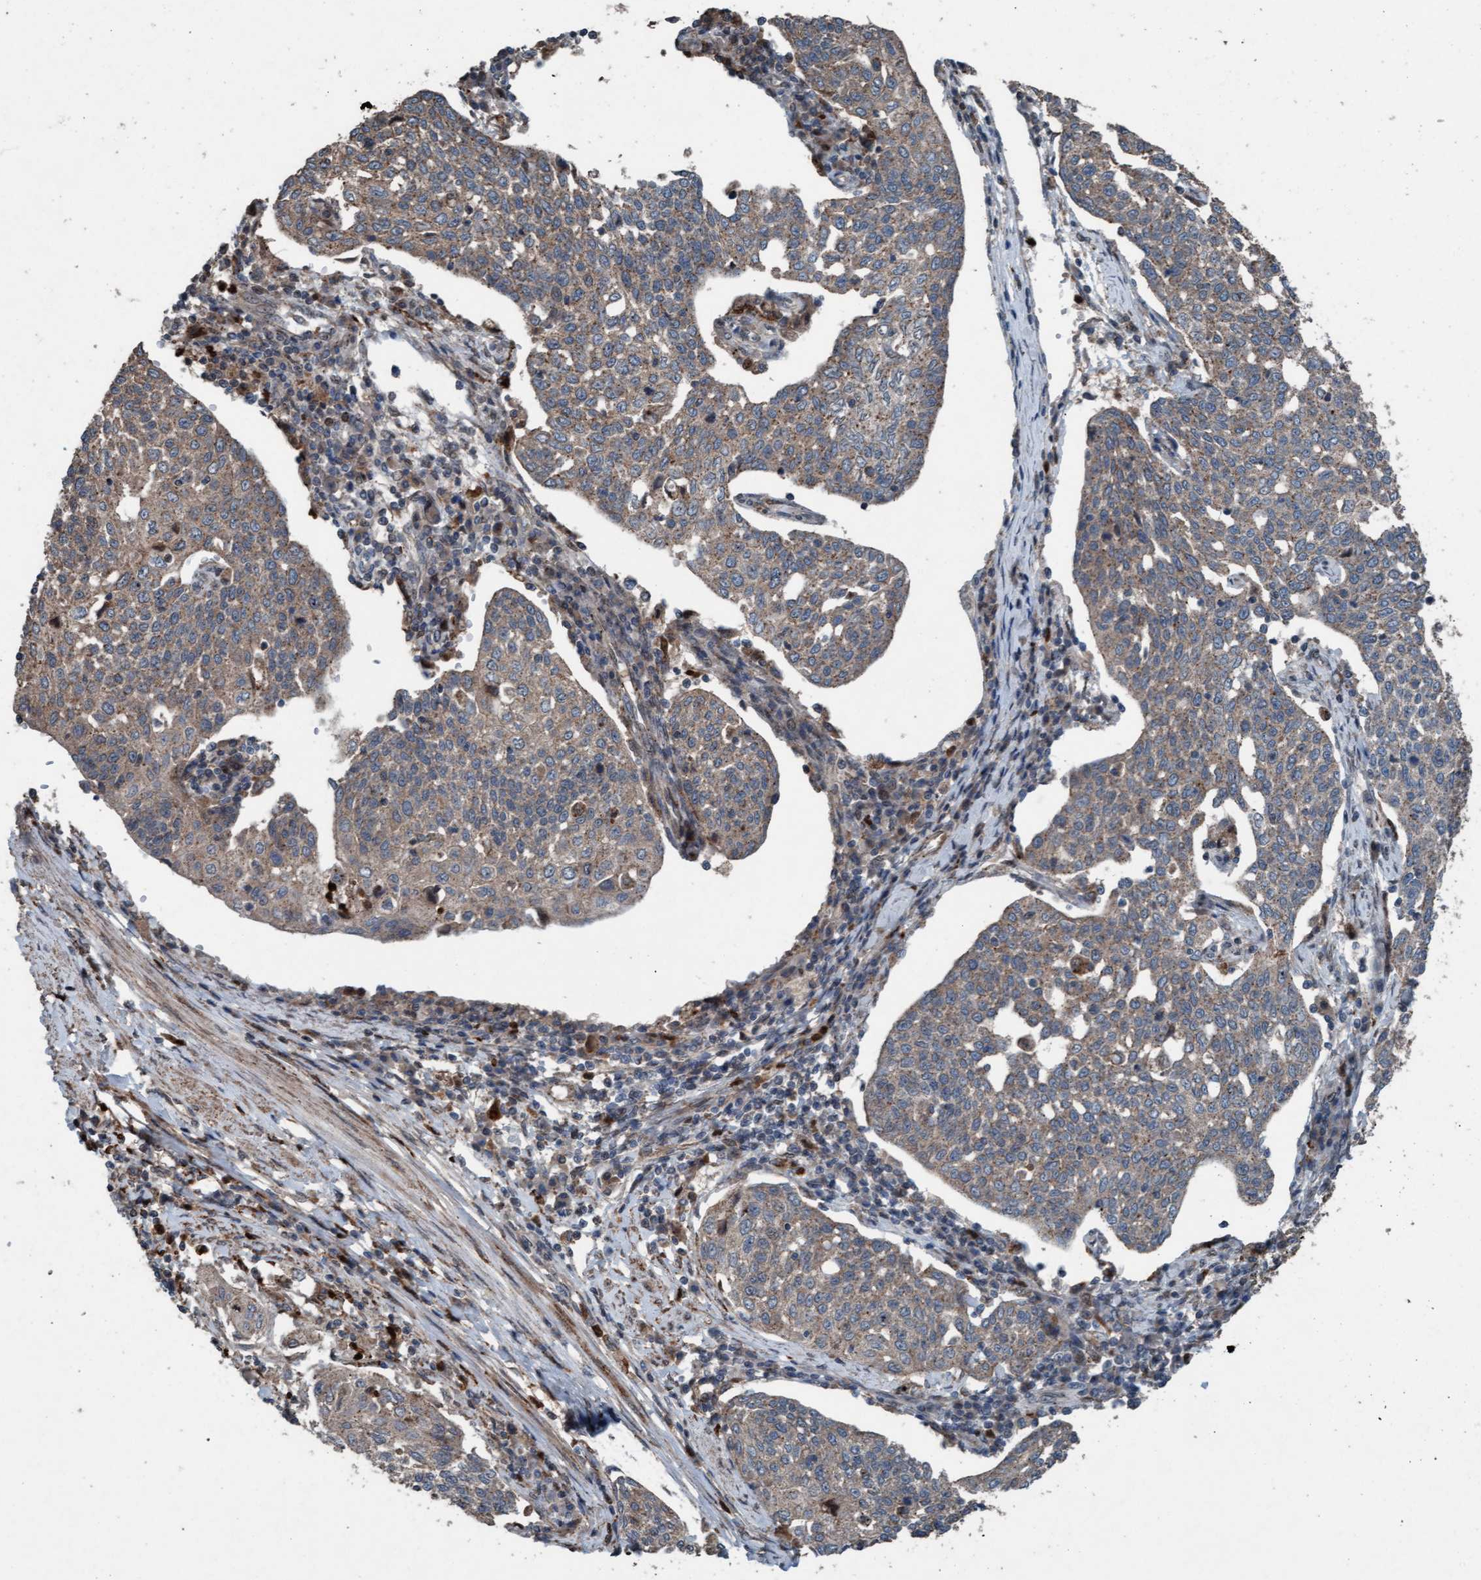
{"staining": {"intensity": "weak", "quantity": ">75%", "location": "cytoplasmic/membranous"}, "tissue": "cervical cancer", "cell_type": "Tumor cells", "image_type": "cancer", "snomed": [{"axis": "morphology", "description": "Squamous cell carcinoma, NOS"}, {"axis": "topography", "description": "Cervix"}], "caption": "Immunohistochemical staining of cervical squamous cell carcinoma exhibits low levels of weak cytoplasmic/membranous protein expression in about >75% of tumor cells.", "gene": "PLXNB2", "patient": {"sex": "female", "age": 34}}